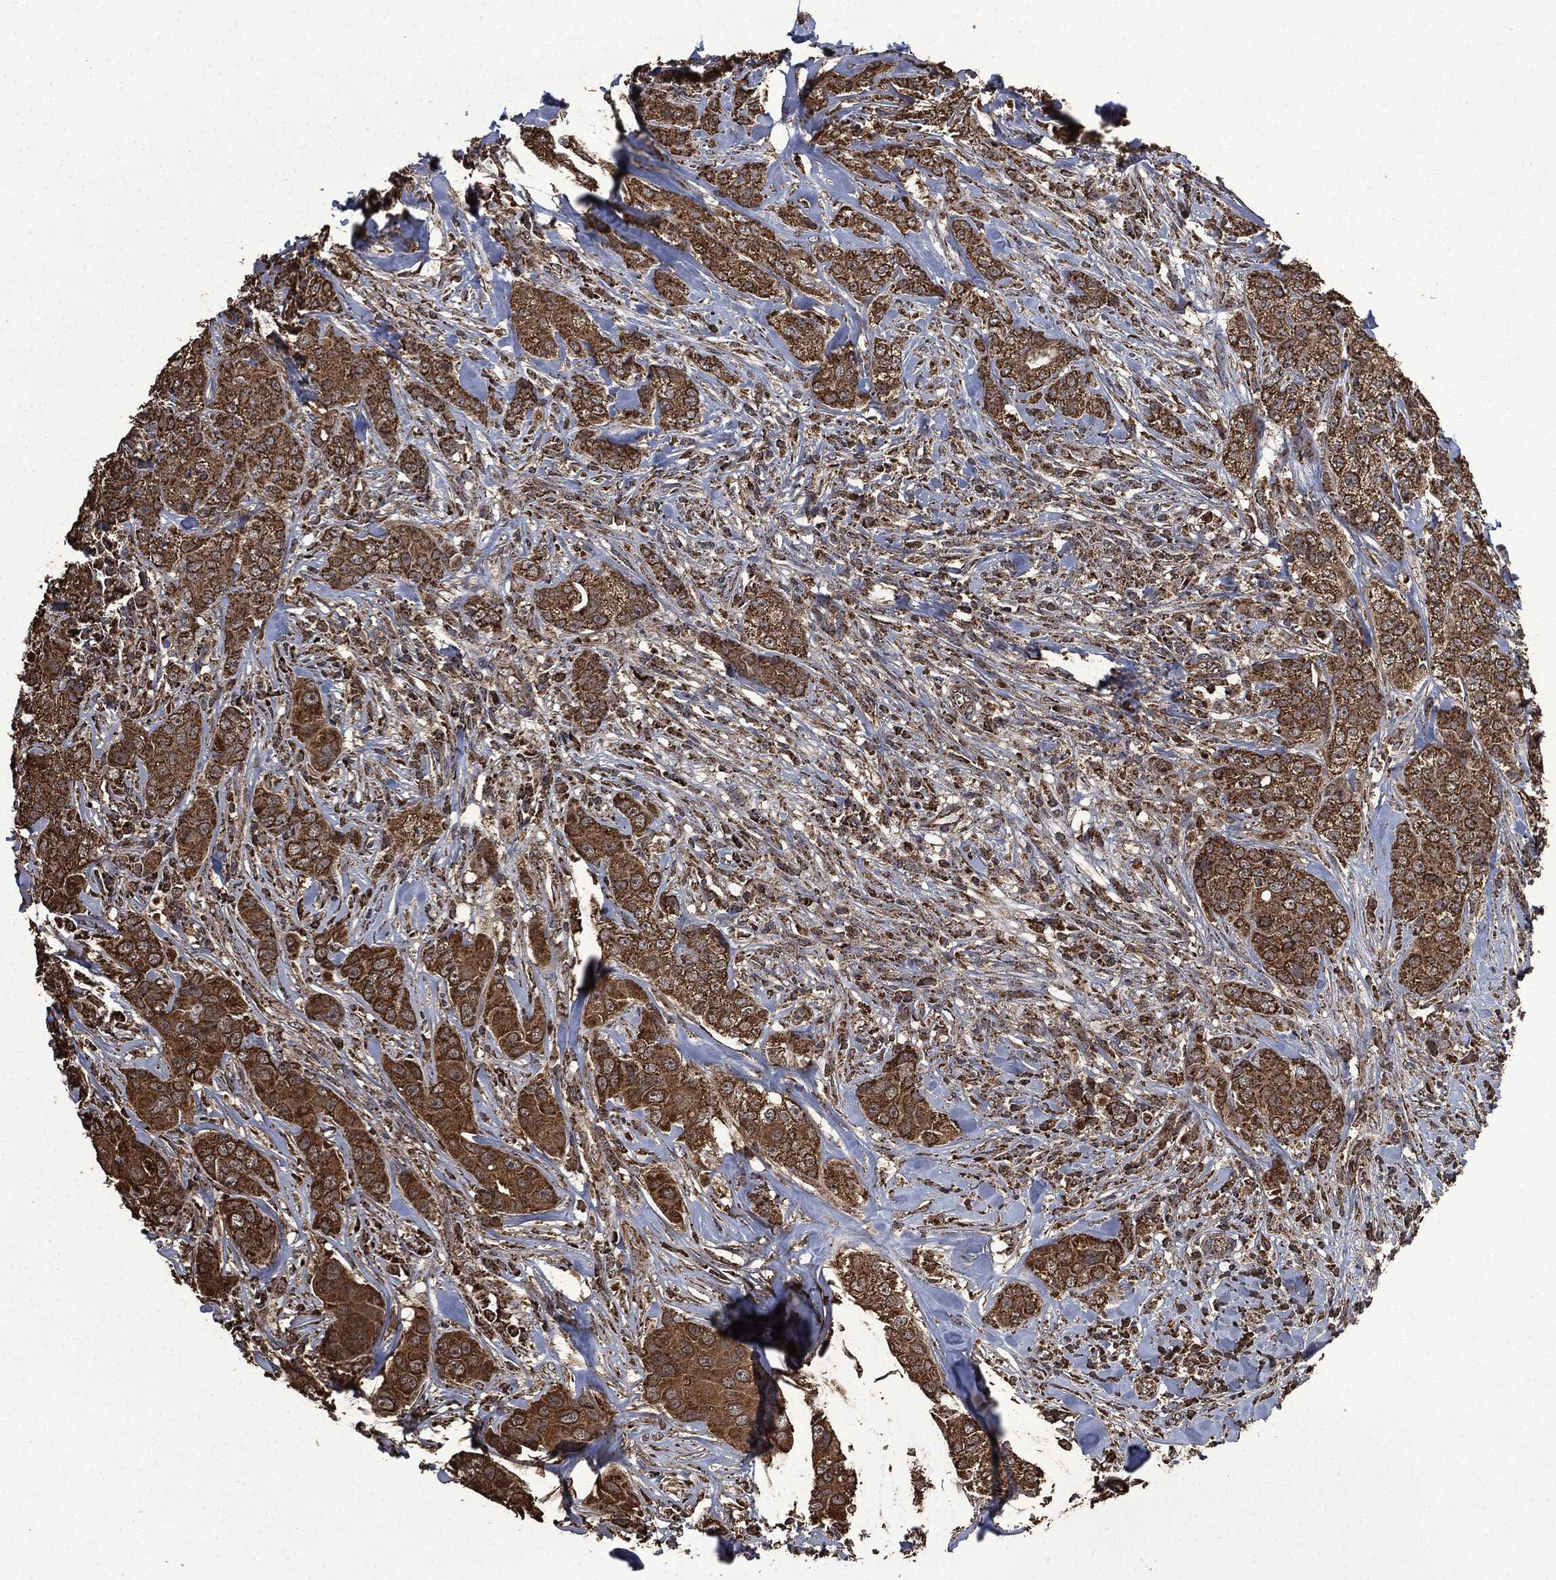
{"staining": {"intensity": "strong", "quantity": ">75%", "location": "cytoplasmic/membranous"}, "tissue": "breast cancer", "cell_type": "Tumor cells", "image_type": "cancer", "snomed": [{"axis": "morphology", "description": "Duct carcinoma"}, {"axis": "topography", "description": "Breast"}], "caption": "Tumor cells display strong cytoplasmic/membranous positivity in about >75% of cells in invasive ductal carcinoma (breast).", "gene": "LIG3", "patient": {"sex": "female", "age": 43}}